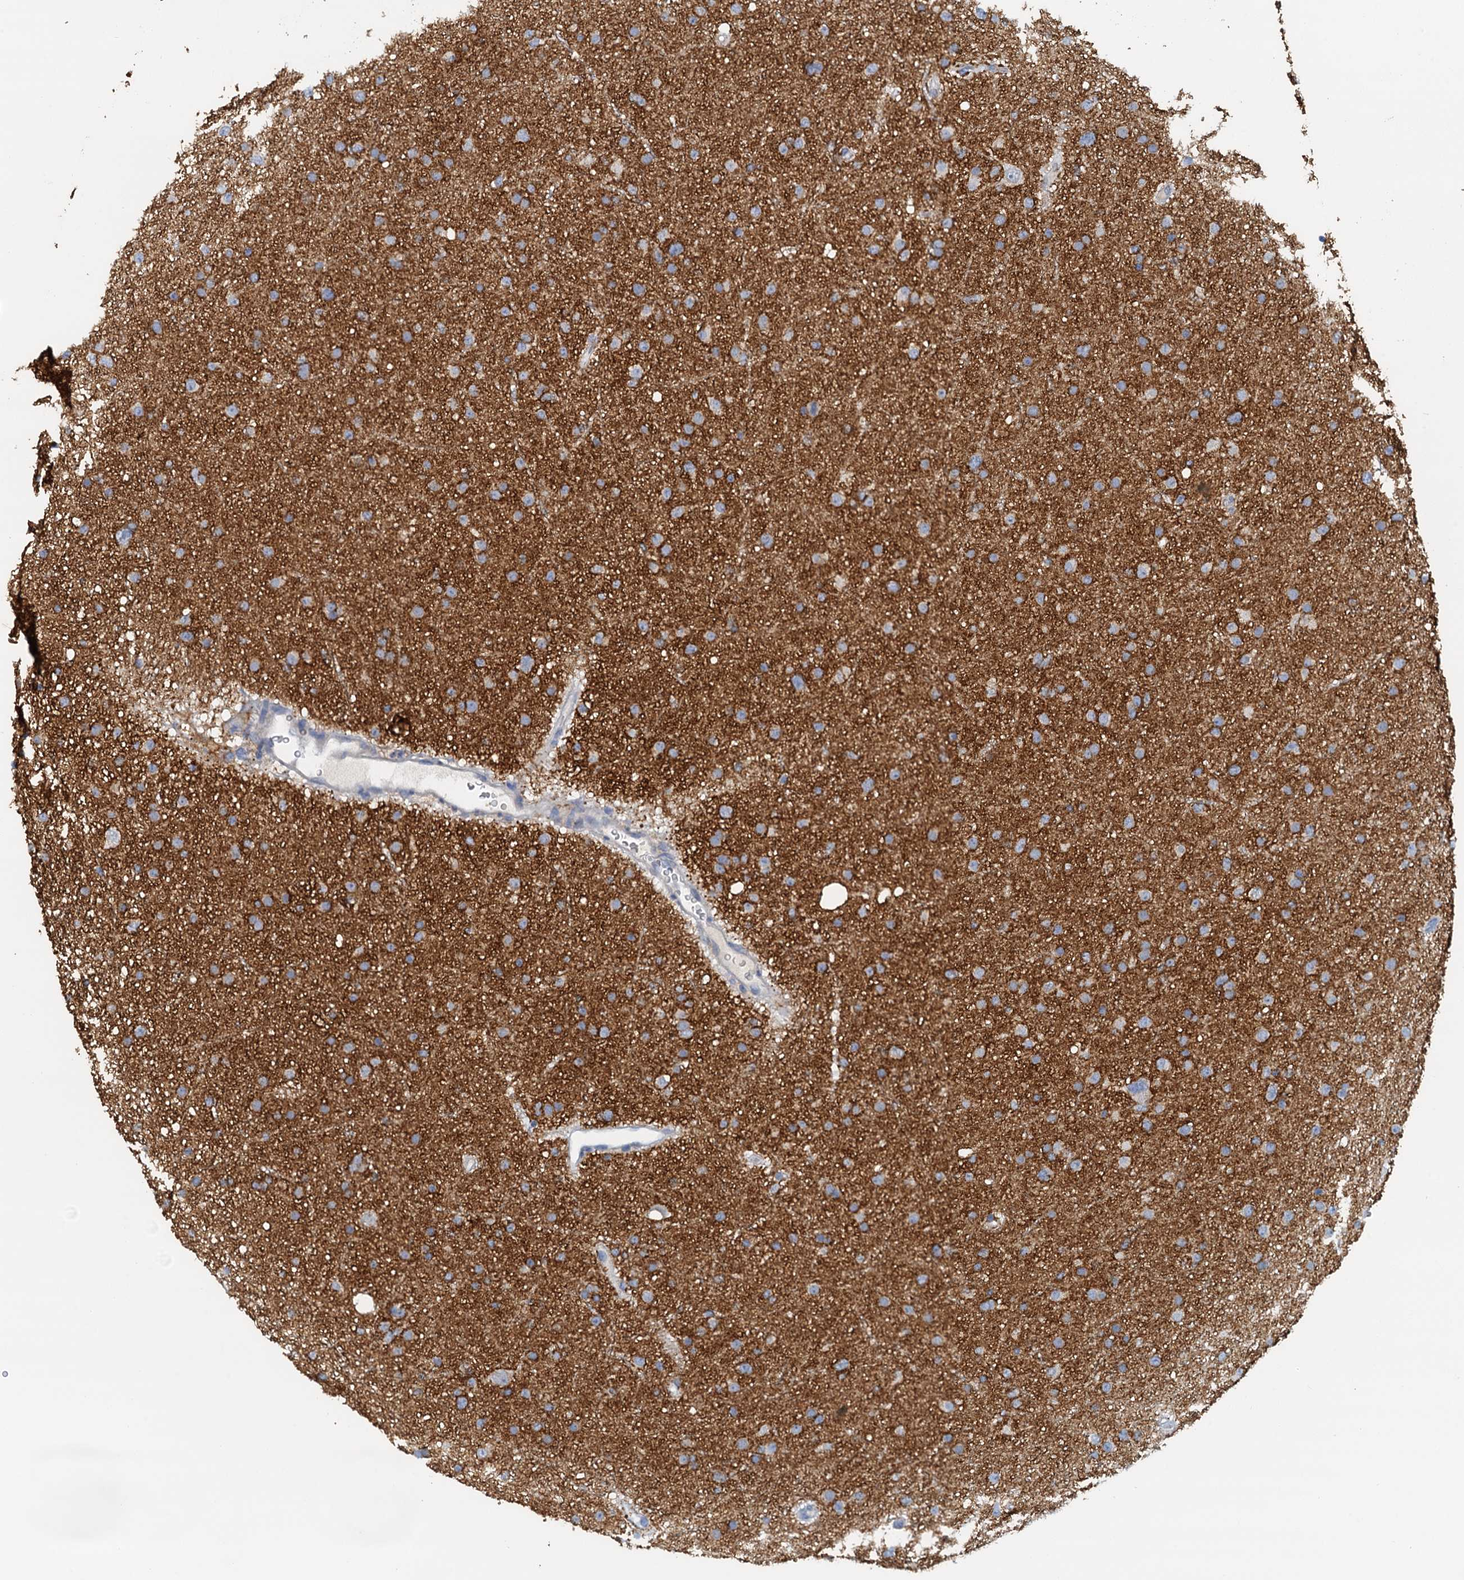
{"staining": {"intensity": "negative", "quantity": "none", "location": "none"}, "tissue": "glioma", "cell_type": "Tumor cells", "image_type": "cancer", "snomed": [{"axis": "morphology", "description": "Glioma, malignant, Low grade"}, {"axis": "topography", "description": "Cerebral cortex"}], "caption": "Immunohistochemical staining of human malignant glioma (low-grade) reveals no significant staining in tumor cells.", "gene": "DTD1", "patient": {"sex": "female", "age": 39}}